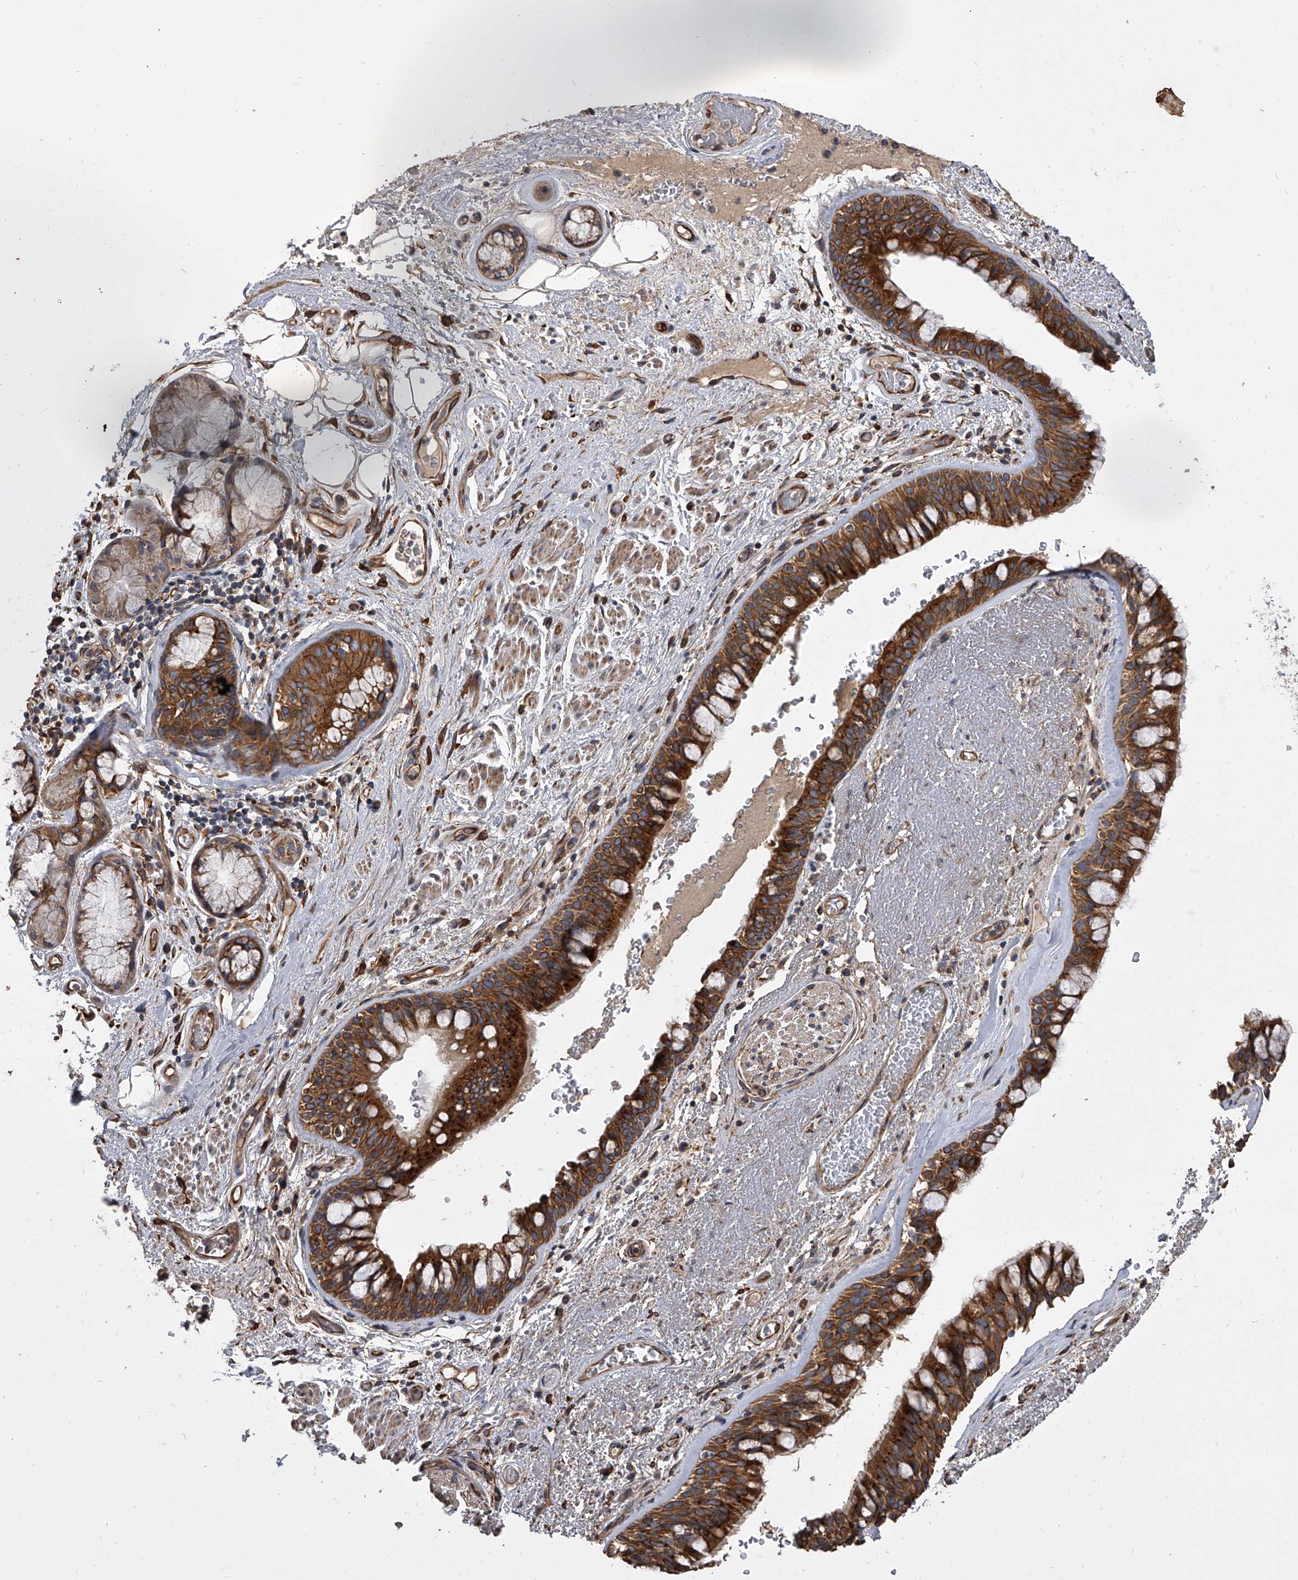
{"staining": {"intensity": "moderate", "quantity": ">75%", "location": "cytoplasmic/membranous"}, "tissue": "bronchus", "cell_type": "Respiratory epithelial cells", "image_type": "normal", "snomed": [{"axis": "morphology", "description": "Normal tissue, NOS"}, {"axis": "morphology", "description": "Squamous cell carcinoma, NOS"}, {"axis": "topography", "description": "Lymph node"}, {"axis": "topography", "description": "Bronchus"}, {"axis": "topography", "description": "Lung"}], "caption": "IHC (DAB) staining of unremarkable bronchus reveals moderate cytoplasmic/membranous protein positivity in approximately >75% of respiratory epithelial cells.", "gene": "EXOC4", "patient": {"sex": "male", "age": 66}}